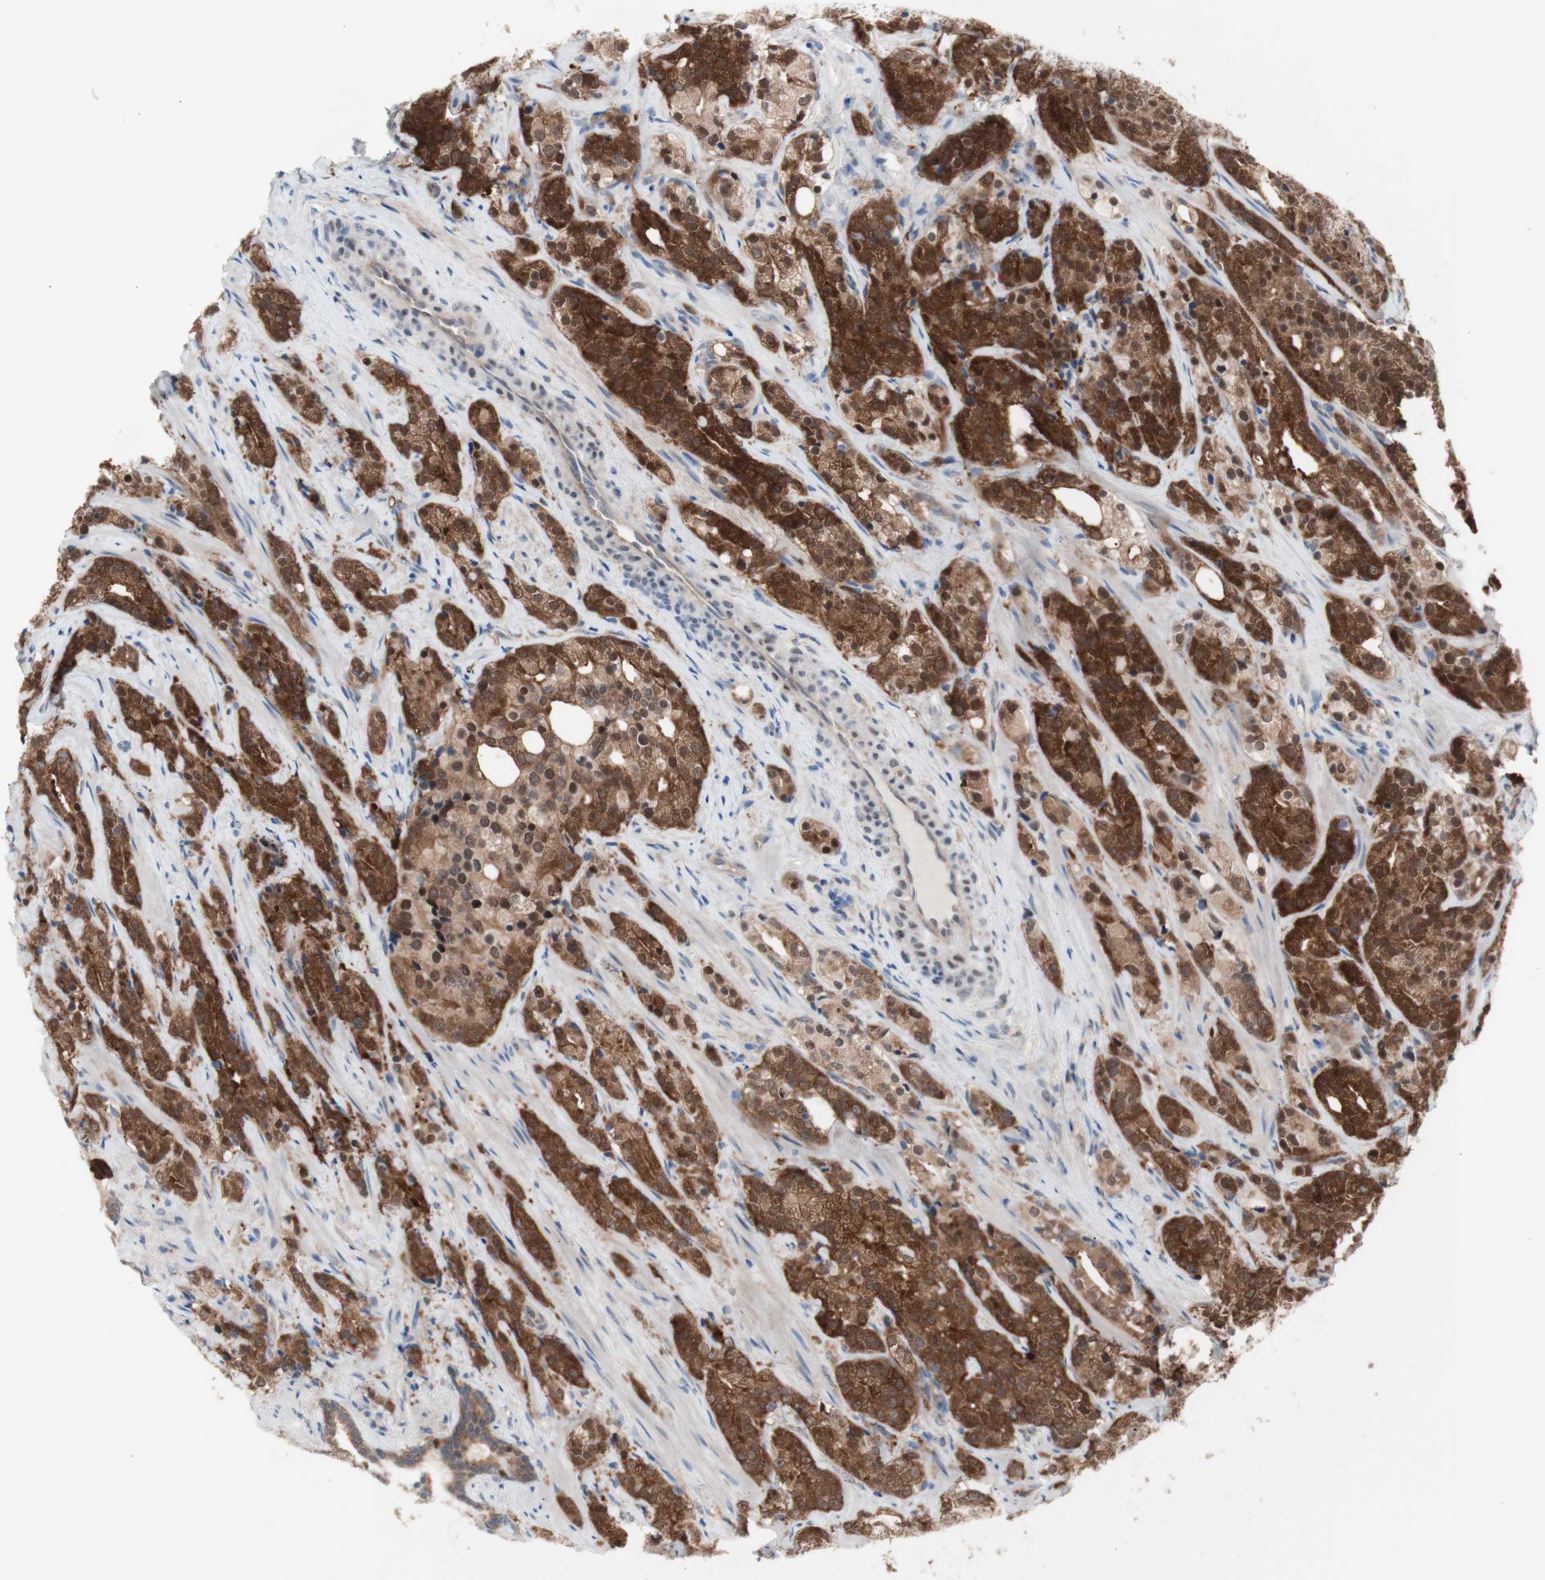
{"staining": {"intensity": "strong", "quantity": ">75%", "location": "cytoplasmic/membranous,nuclear"}, "tissue": "prostate cancer", "cell_type": "Tumor cells", "image_type": "cancer", "snomed": [{"axis": "morphology", "description": "Adenocarcinoma, High grade"}, {"axis": "topography", "description": "Prostate"}], "caption": "Immunohistochemistry image of neoplastic tissue: prostate cancer stained using immunohistochemistry (IHC) exhibits high levels of strong protein expression localized specifically in the cytoplasmic/membranous and nuclear of tumor cells, appearing as a cytoplasmic/membranous and nuclear brown color.", "gene": "PRMT5", "patient": {"sex": "male", "age": 71}}